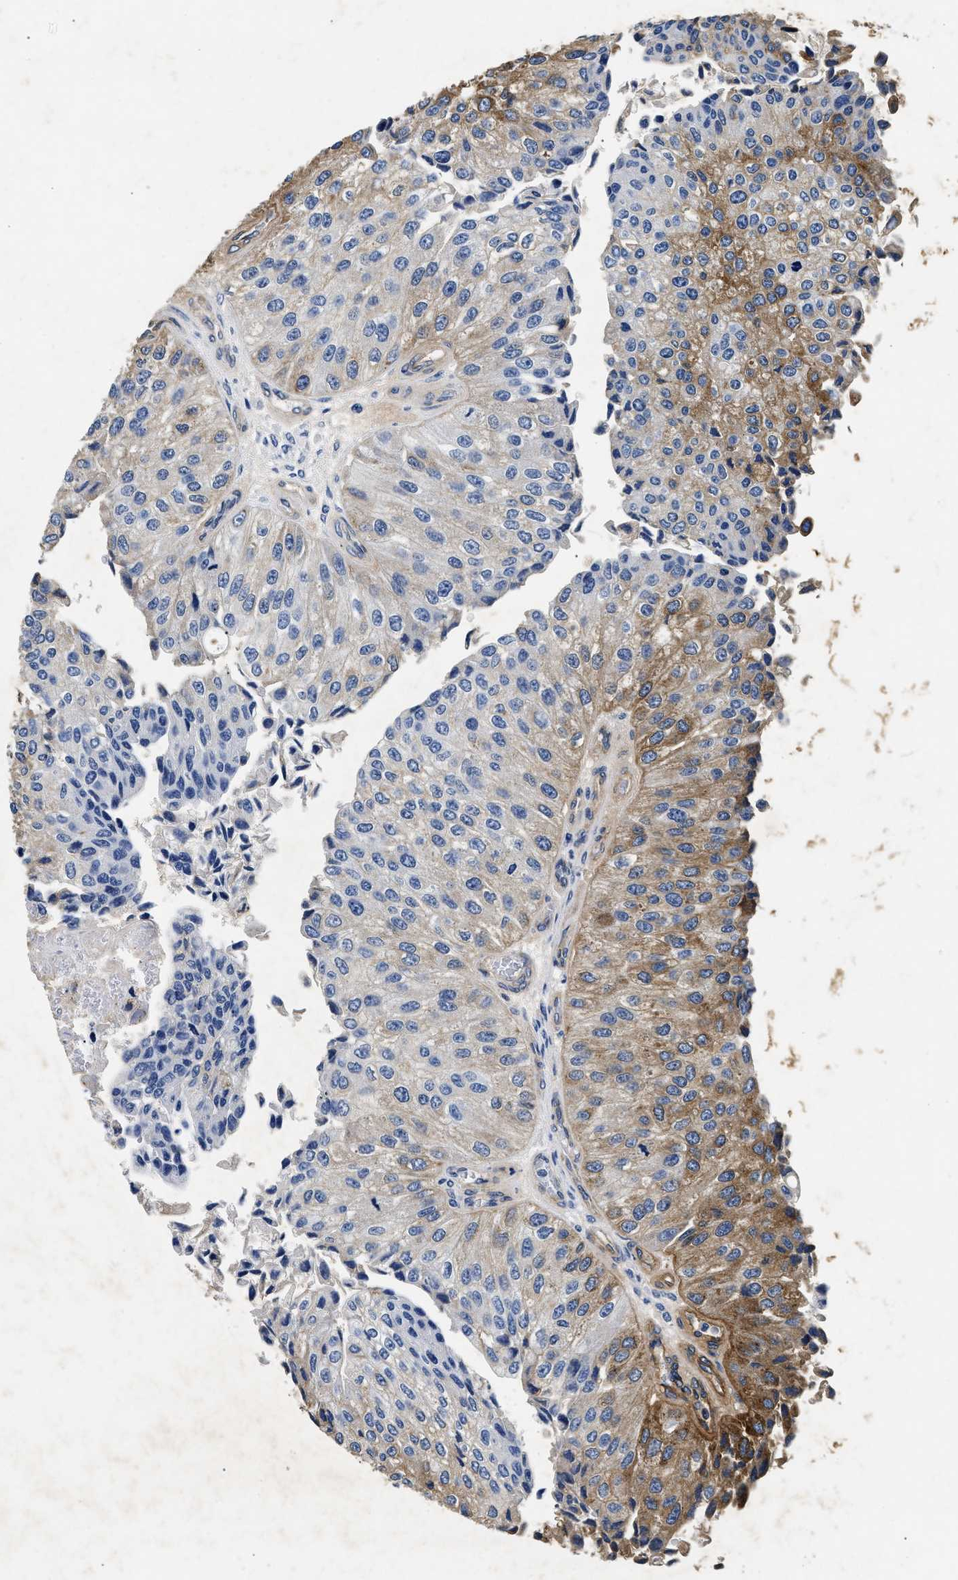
{"staining": {"intensity": "strong", "quantity": "<25%", "location": "cytoplasmic/membranous"}, "tissue": "urothelial cancer", "cell_type": "Tumor cells", "image_type": "cancer", "snomed": [{"axis": "morphology", "description": "Urothelial carcinoma, High grade"}, {"axis": "topography", "description": "Kidney"}, {"axis": "topography", "description": "Urinary bladder"}], "caption": "A medium amount of strong cytoplasmic/membranous staining is identified in about <25% of tumor cells in urothelial cancer tissue.", "gene": "LAMA3", "patient": {"sex": "male", "age": 77}}